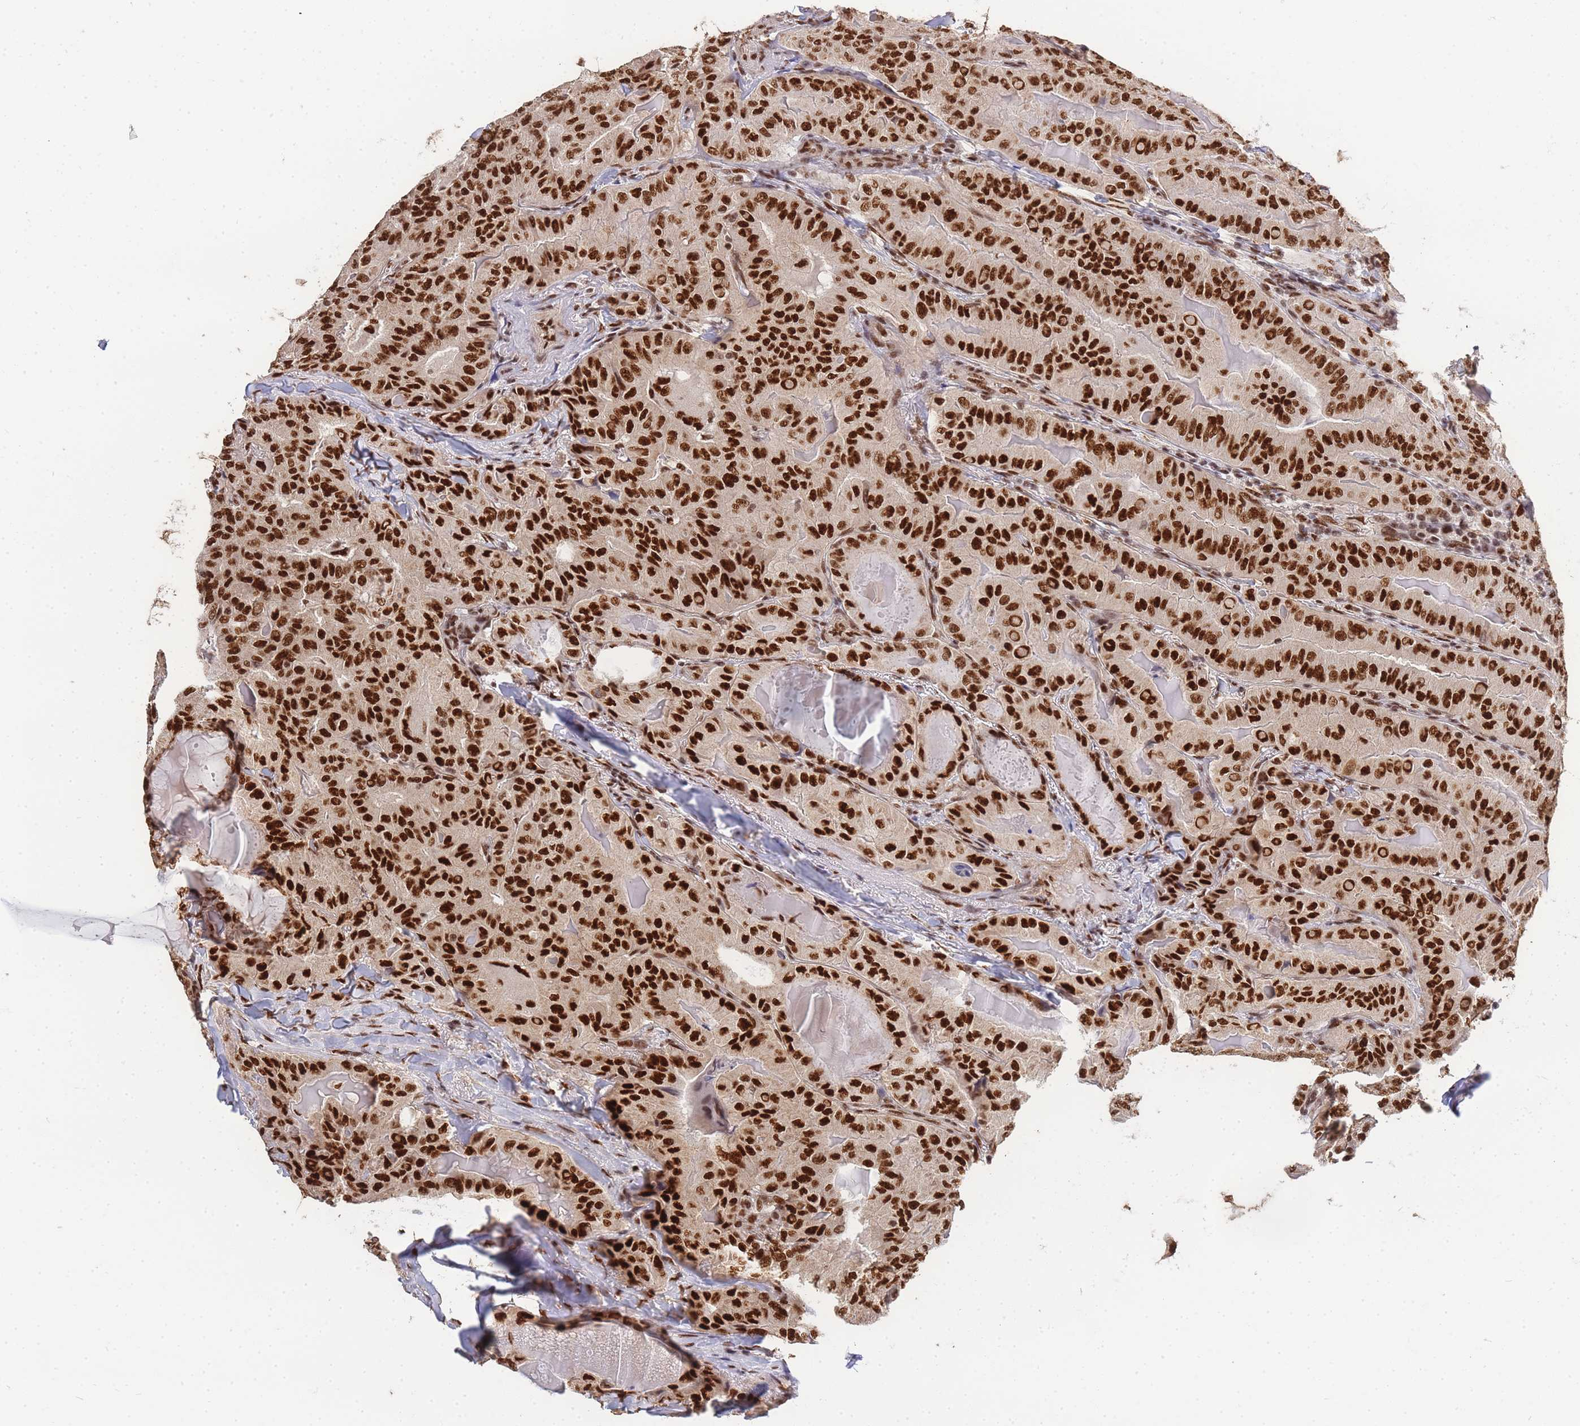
{"staining": {"intensity": "strong", "quantity": ">75%", "location": "nuclear"}, "tissue": "thyroid cancer", "cell_type": "Tumor cells", "image_type": "cancer", "snomed": [{"axis": "morphology", "description": "Papillary adenocarcinoma, NOS"}, {"axis": "topography", "description": "Thyroid gland"}], "caption": "This histopathology image shows papillary adenocarcinoma (thyroid) stained with IHC to label a protein in brown. The nuclear of tumor cells show strong positivity for the protein. Nuclei are counter-stained blue.", "gene": "PRKDC", "patient": {"sex": "female", "age": 68}}